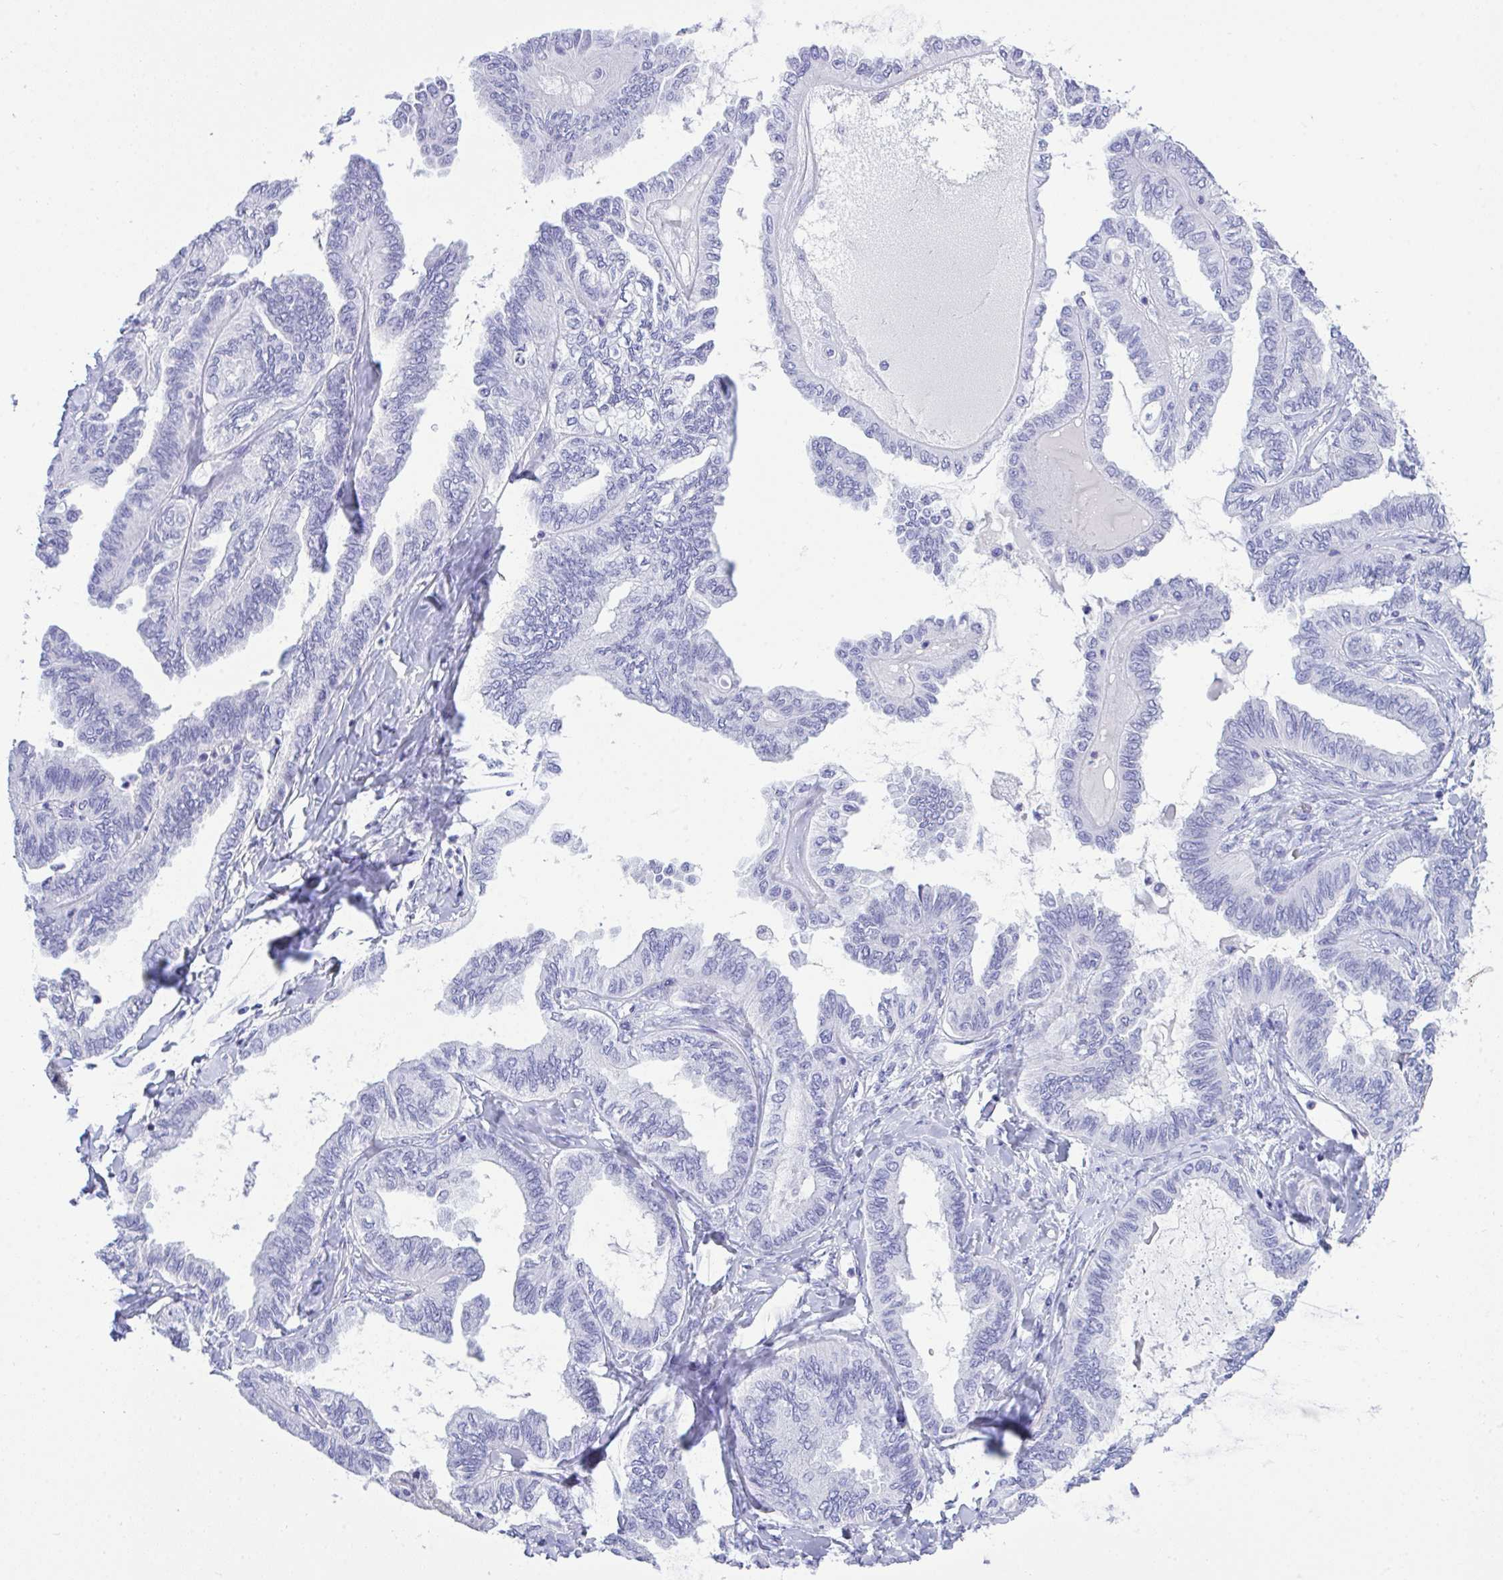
{"staining": {"intensity": "negative", "quantity": "none", "location": "none"}, "tissue": "ovarian cancer", "cell_type": "Tumor cells", "image_type": "cancer", "snomed": [{"axis": "morphology", "description": "Carcinoma, endometroid"}, {"axis": "topography", "description": "Ovary"}], "caption": "The micrograph exhibits no staining of tumor cells in ovarian endometroid carcinoma.", "gene": "AKR1D1", "patient": {"sex": "female", "age": 70}}